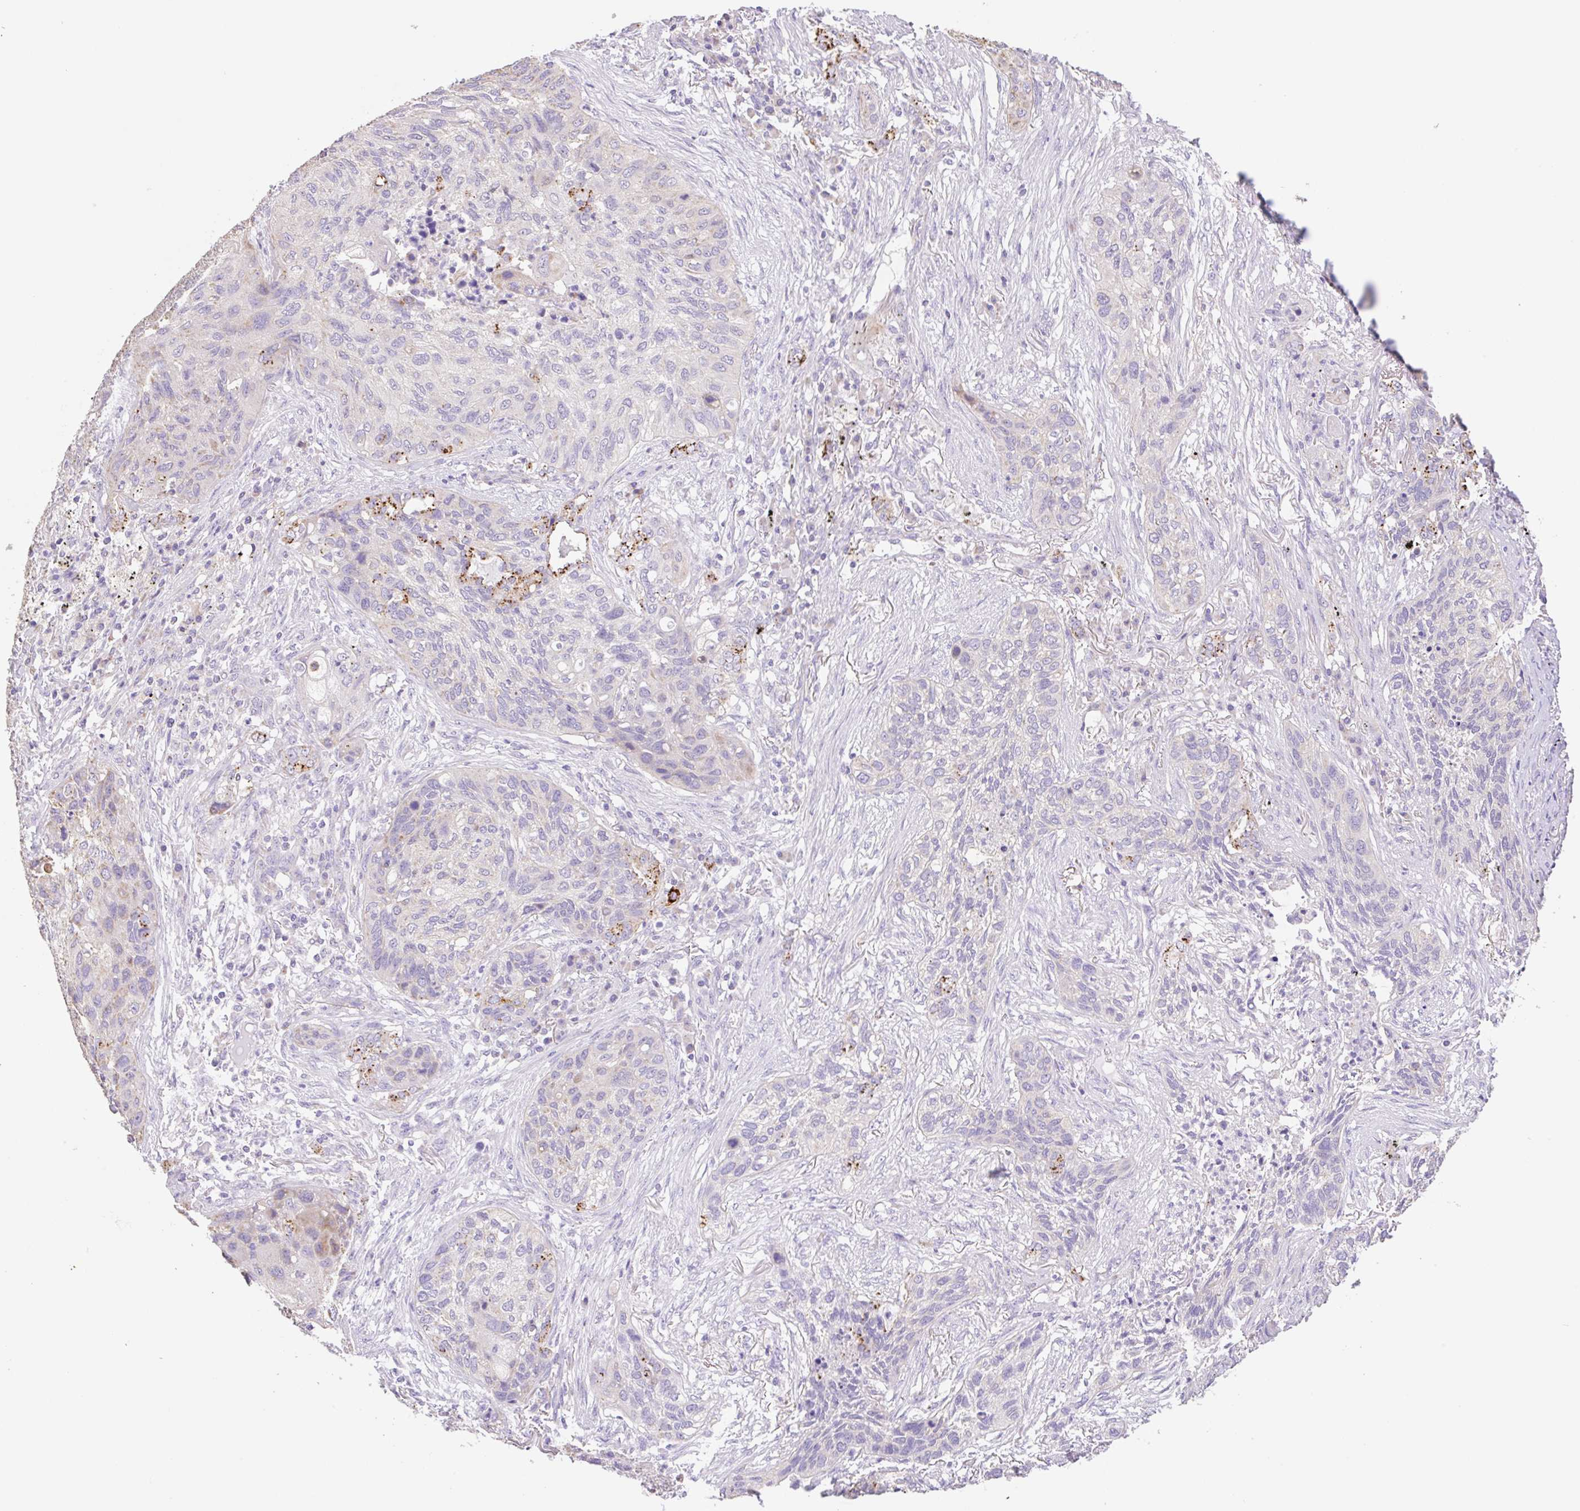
{"staining": {"intensity": "negative", "quantity": "none", "location": "none"}, "tissue": "lung cancer", "cell_type": "Tumor cells", "image_type": "cancer", "snomed": [{"axis": "morphology", "description": "Squamous cell carcinoma, NOS"}, {"axis": "topography", "description": "Lung"}], "caption": "This is a histopathology image of immunohistochemistry staining of lung cancer (squamous cell carcinoma), which shows no positivity in tumor cells.", "gene": "COPZ2", "patient": {"sex": "female", "age": 63}}